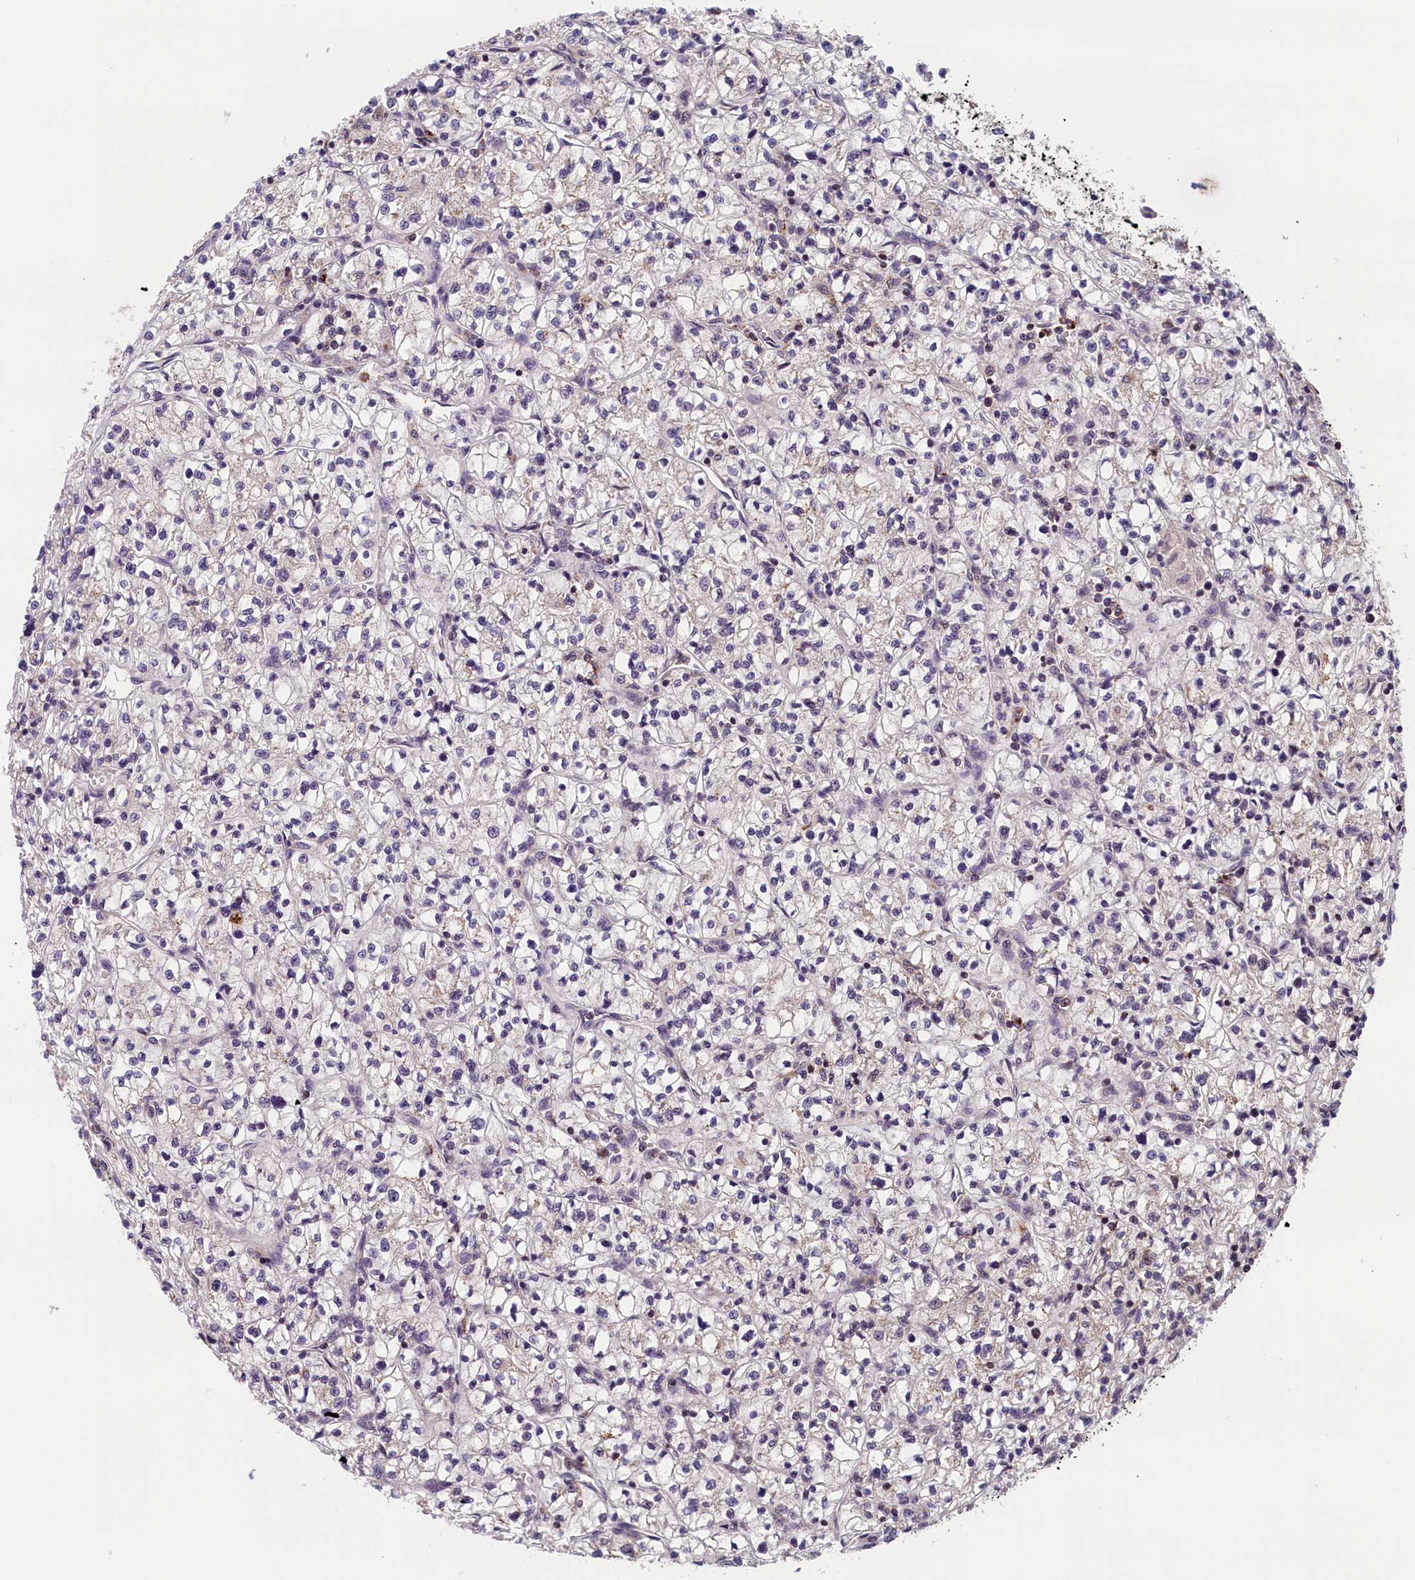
{"staining": {"intensity": "negative", "quantity": "none", "location": "none"}, "tissue": "renal cancer", "cell_type": "Tumor cells", "image_type": "cancer", "snomed": [{"axis": "morphology", "description": "Adenocarcinoma, NOS"}, {"axis": "topography", "description": "Kidney"}], "caption": "Adenocarcinoma (renal) was stained to show a protein in brown. There is no significant expression in tumor cells.", "gene": "KCNK6", "patient": {"sex": "female", "age": 64}}